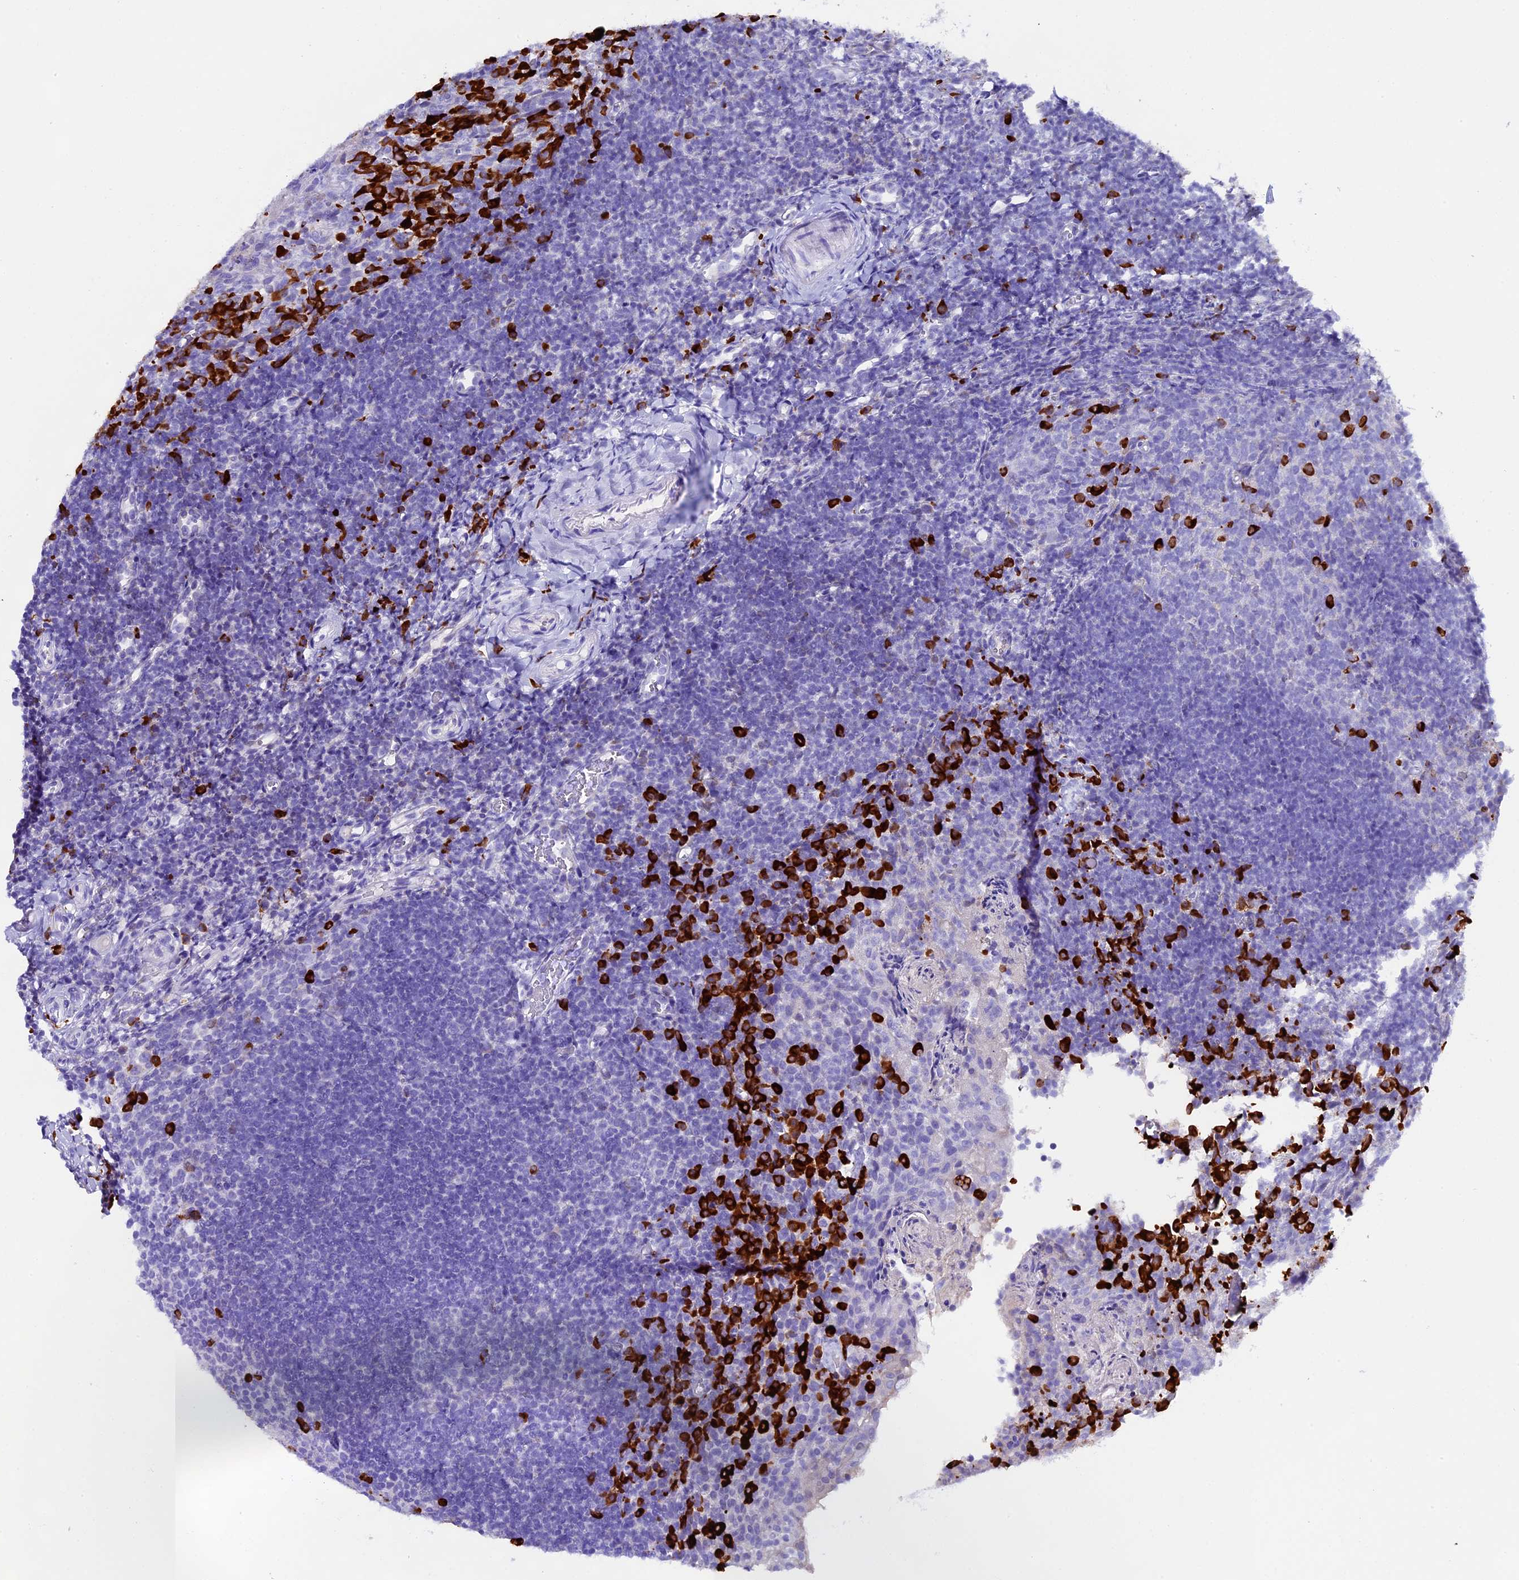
{"staining": {"intensity": "strong", "quantity": "<25%", "location": "cytoplasmic/membranous"}, "tissue": "tonsil", "cell_type": "Germinal center cells", "image_type": "normal", "snomed": [{"axis": "morphology", "description": "Normal tissue, NOS"}, {"axis": "topography", "description": "Tonsil"}], "caption": "A high-resolution micrograph shows immunohistochemistry staining of benign tonsil, which shows strong cytoplasmic/membranous positivity in about <25% of germinal center cells. The protein of interest is shown in brown color, while the nuclei are stained blue.", "gene": "FKBP11", "patient": {"sex": "female", "age": 10}}